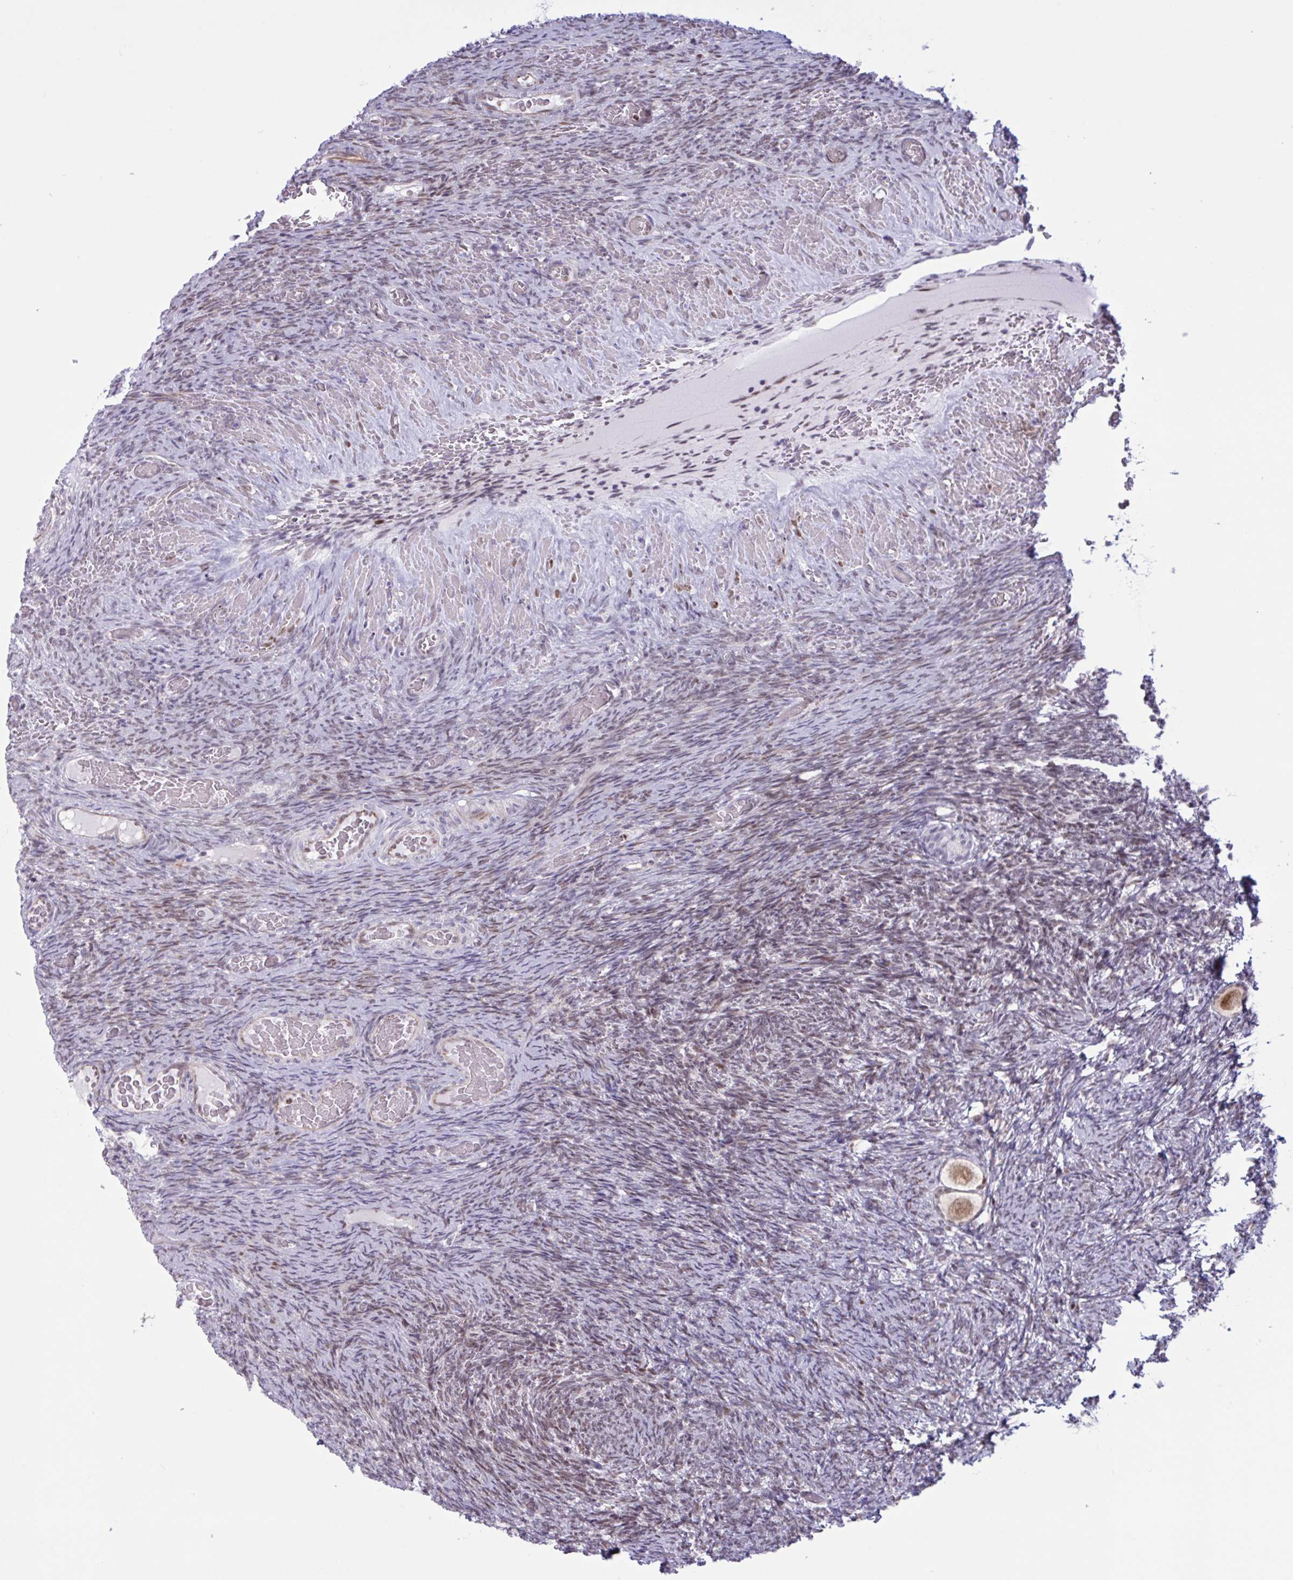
{"staining": {"intensity": "moderate", "quantity": ">75%", "location": "cytoplasmic/membranous"}, "tissue": "ovary", "cell_type": "Follicle cells", "image_type": "normal", "snomed": [{"axis": "morphology", "description": "Normal tissue, NOS"}, {"axis": "topography", "description": "Ovary"}], "caption": "An image showing moderate cytoplasmic/membranous expression in approximately >75% of follicle cells in unremarkable ovary, as visualized by brown immunohistochemical staining.", "gene": "PRMT6", "patient": {"sex": "female", "age": 34}}